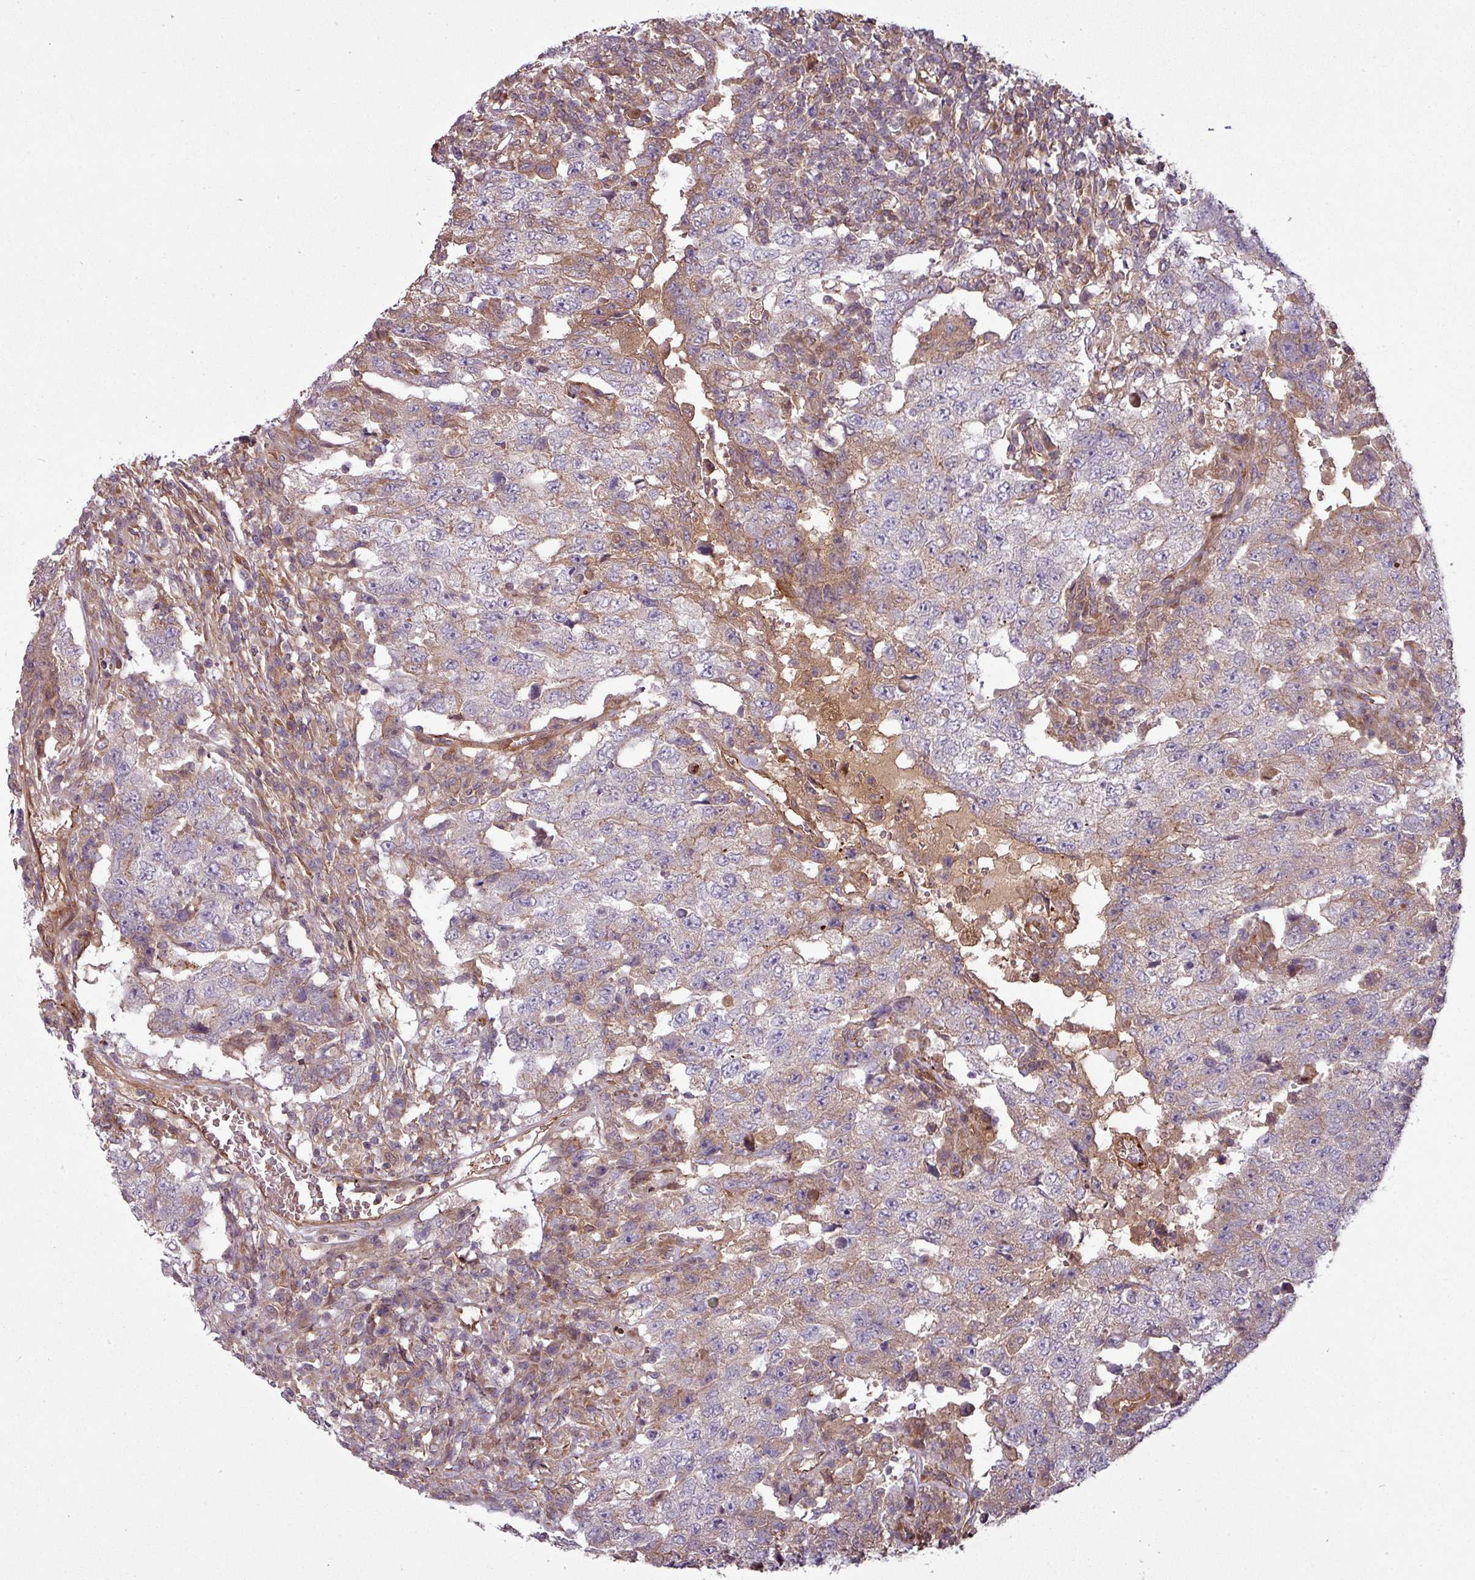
{"staining": {"intensity": "negative", "quantity": "none", "location": "none"}, "tissue": "testis cancer", "cell_type": "Tumor cells", "image_type": "cancer", "snomed": [{"axis": "morphology", "description": "Carcinoma, Embryonal, NOS"}, {"axis": "topography", "description": "Testis"}], "caption": "Immunohistochemistry (IHC) image of neoplastic tissue: testis cancer (embryonal carcinoma) stained with DAB (3,3'-diaminobenzidine) displays no significant protein positivity in tumor cells. (Immunohistochemistry (IHC), brightfield microscopy, high magnification).", "gene": "SNRNP25", "patient": {"sex": "male", "age": 26}}